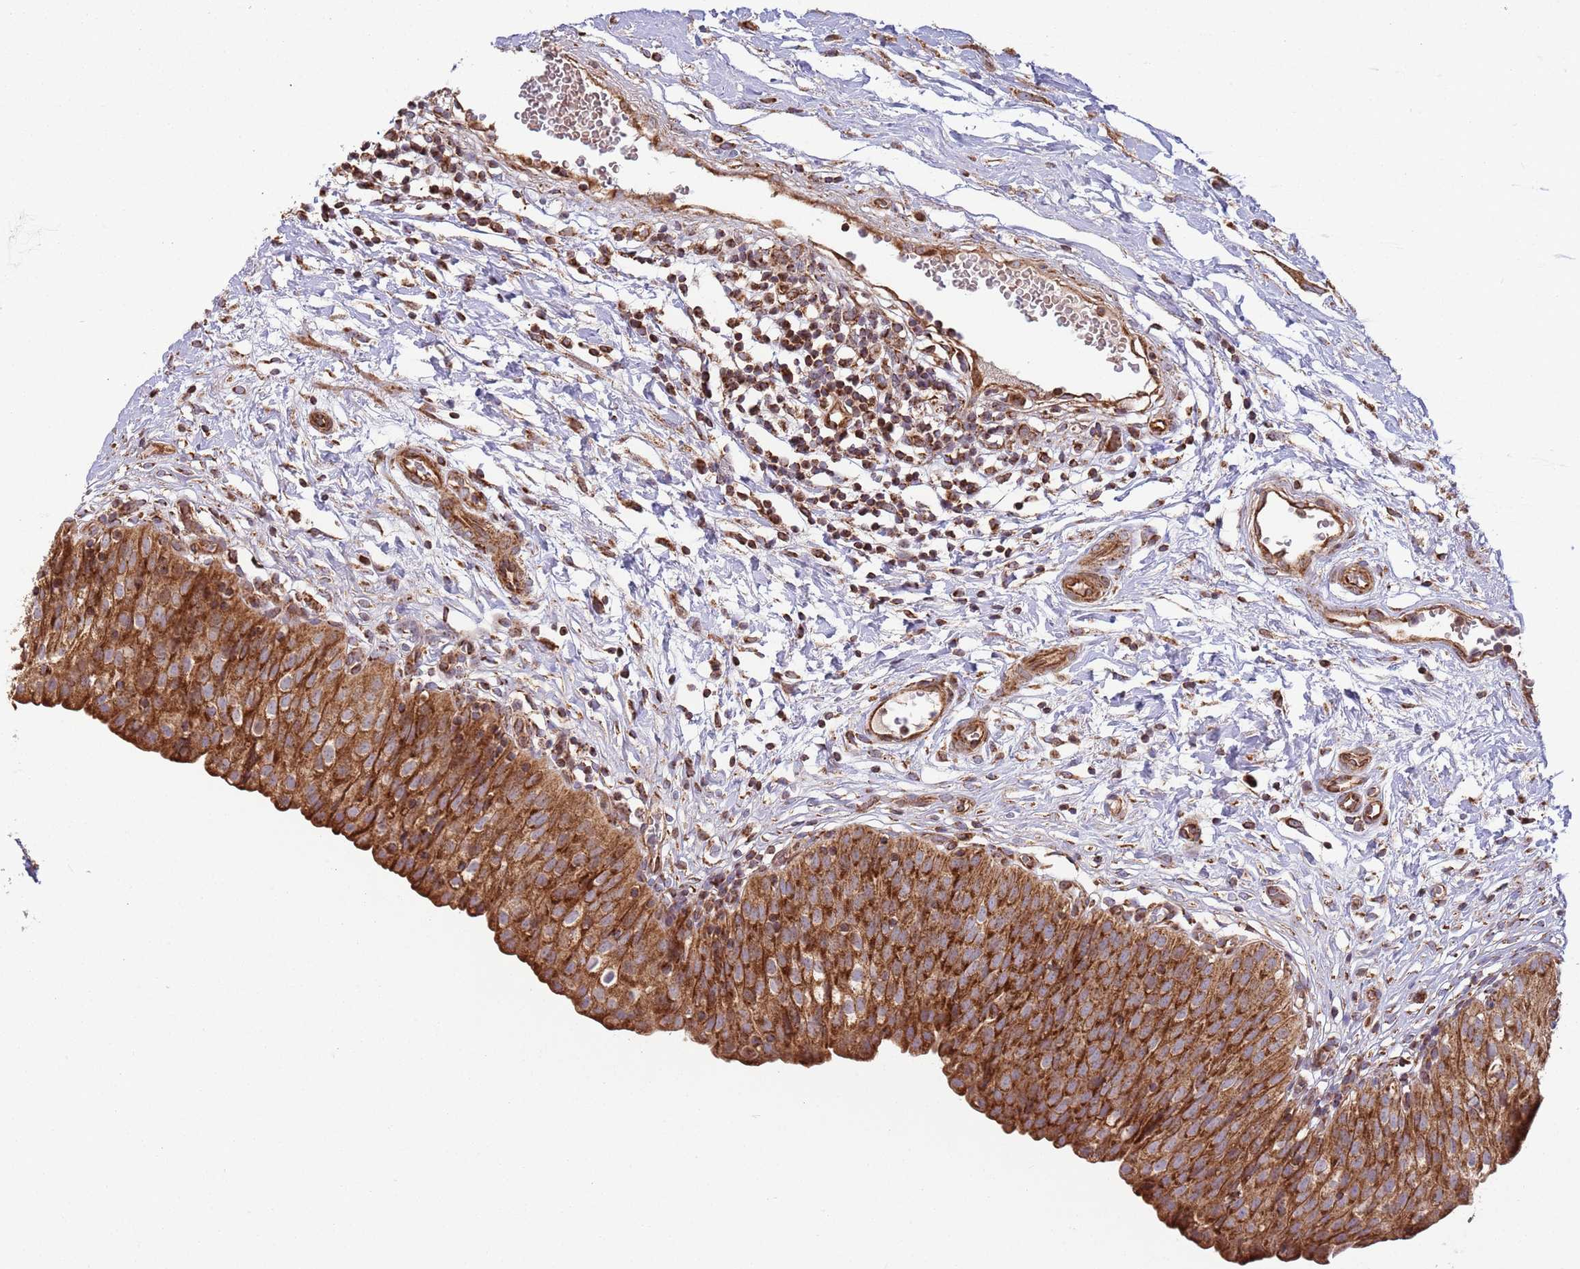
{"staining": {"intensity": "strong", "quantity": ">75%", "location": "cytoplasmic/membranous"}, "tissue": "urinary bladder", "cell_type": "Urothelial cells", "image_type": "normal", "snomed": [{"axis": "morphology", "description": "Normal tissue, NOS"}, {"axis": "topography", "description": "Urinary bladder"}], "caption": "Immunohistochemistry of normal urinary bladder reveals high levels of strong cytoplasmic/membranous expression in about >75% of urothelial cells.", "gene": "ATP5PD", "patient": {"sex": "male", "age": 55}}